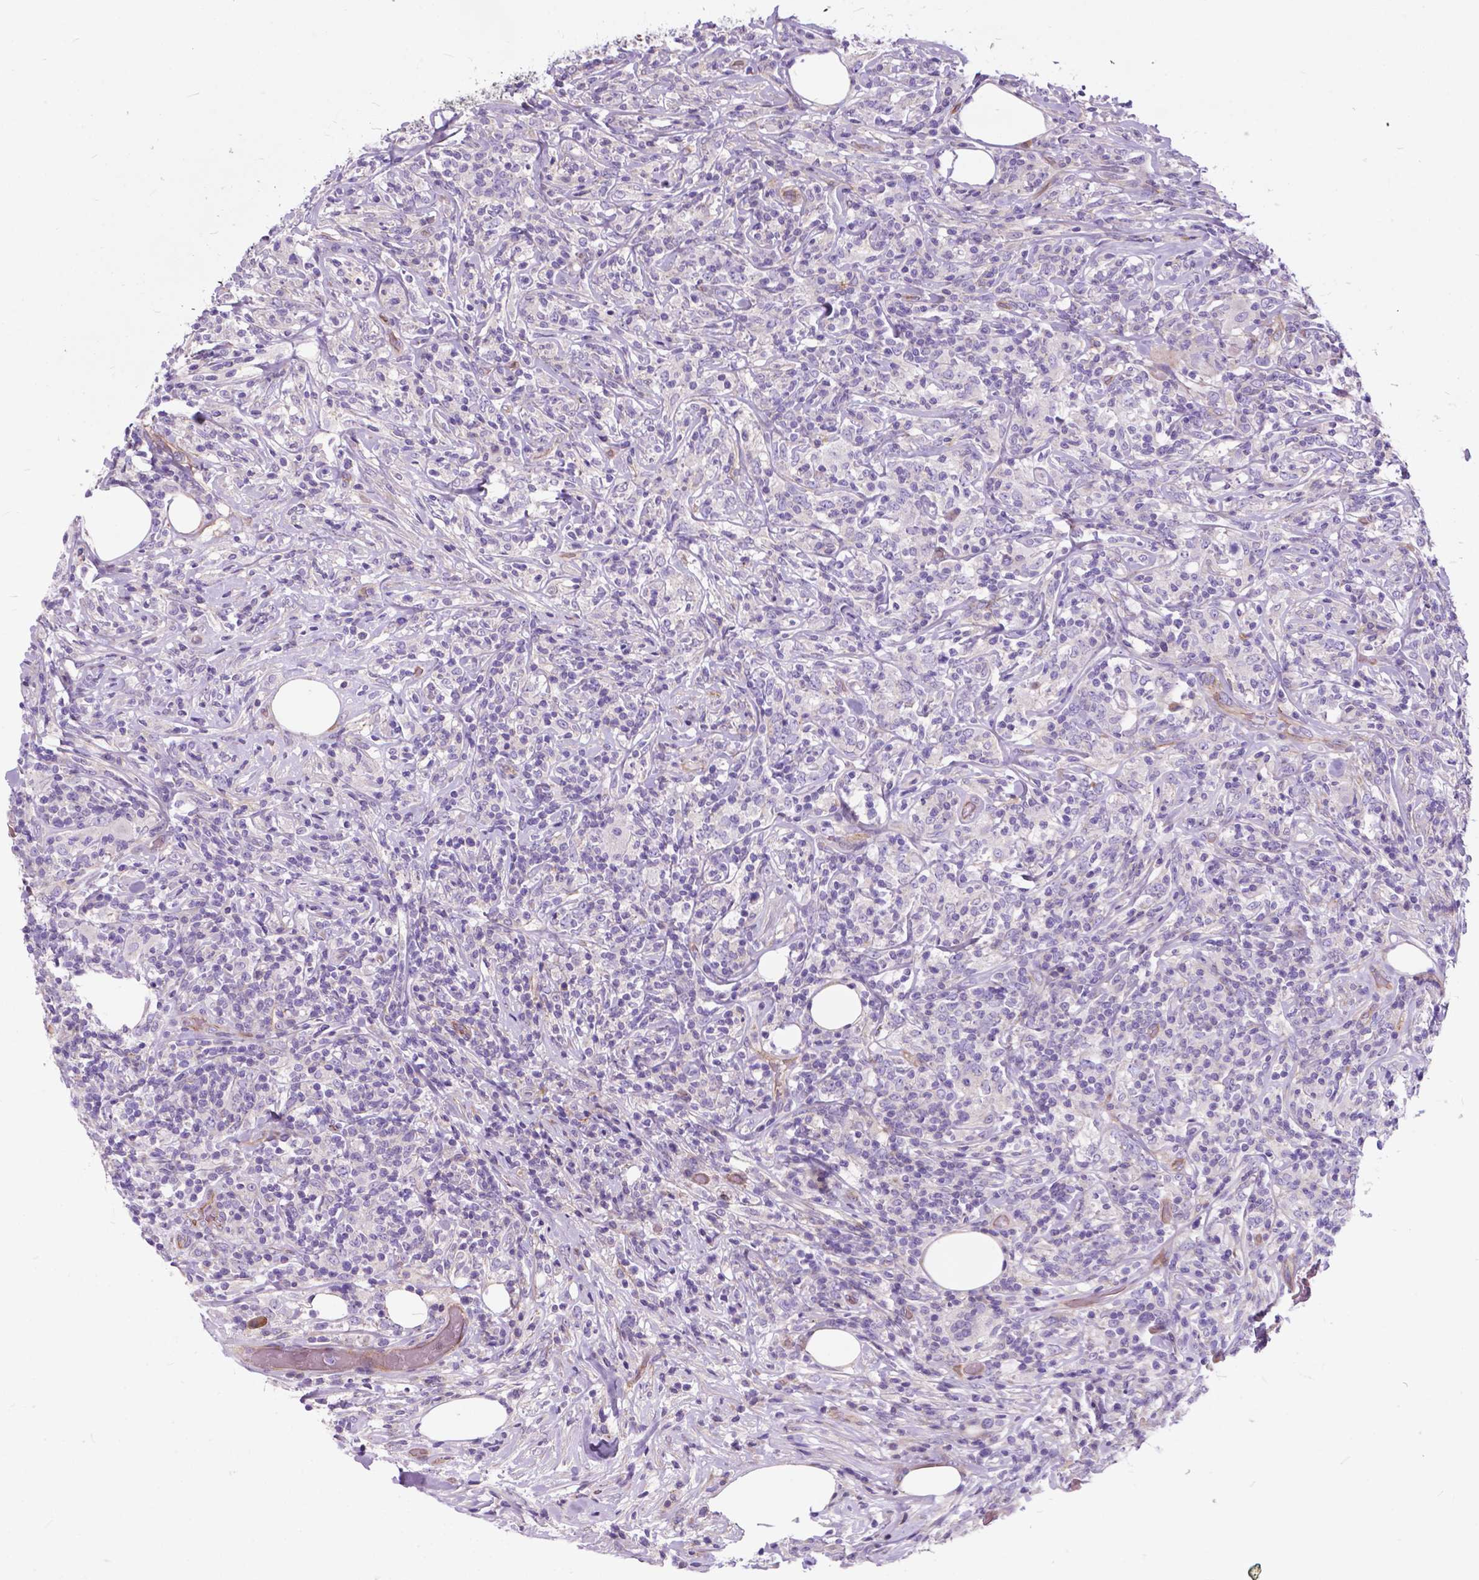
{"staining": {"intensity": "negative", "quantity": "none", "location": "none"}, "tissue": "lymphoma", "cell_type": "Tumor cells", "image_type": "cancer", "snomed": [{"axis": "morphology", "description": "Malignant lymphoma, non-Hodgkin's type, High grade"}, {"axis": "topography", "description": "Lymph node"}], "caption": "IHC image of neoplastic tissue: human high-grade malignant lymphoma, non-Hodgkin's type stained with DAB (3,3'-diaminobenzidine) exhibits no significant protein staining in tumor cells. (Immunohistochemistry (ihc), brightfield microscopy, high magnification).", "gene": "FLT4", "patient": {"sex": "female", "age": 84}}